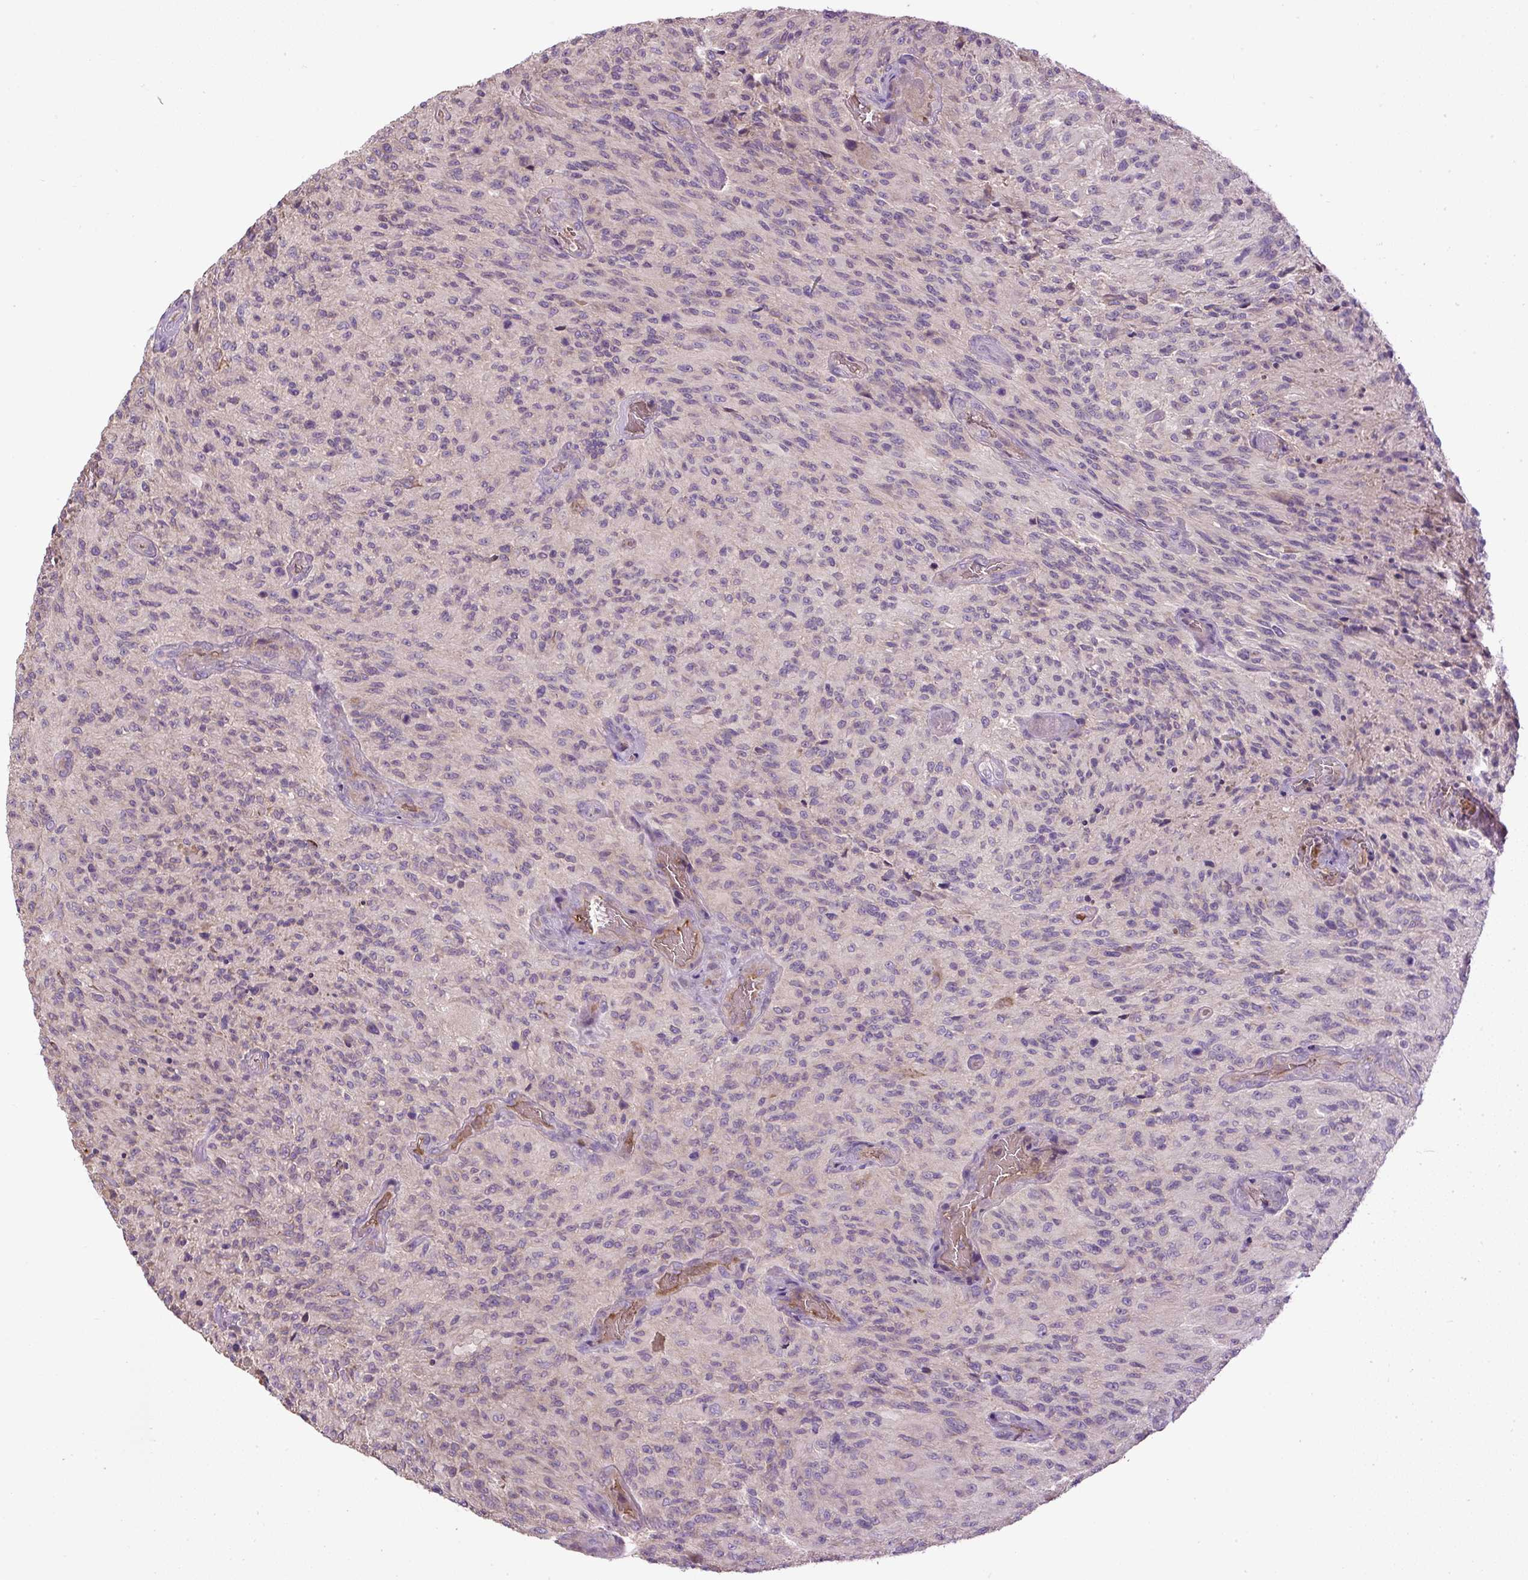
{"staining": {"intensity": "negative", "quantity": "none", "location": "none"}, "tissue": "glioma", "cell_type": "Tumor cells", "image_type": "cancer", "snomed": [{"axis": "morphology", "description": "Normal tissue, NOS"}, {"axis": "morphology", "description": "Glioma, malignant, High grade"}, {"axis": "topography", "description": "Cerebral cortex"}], "caption": "High-grade glioma (malignant) was stained to show a protein in brown. There is no significant expression in tumor cells. (Stains: DAB immunohistochemistry with hematoxylin counter stain, Microscopy: brightfield microscopy at high magnification).", "gene": "CXCL13", "patient": {"sex": "male", "age": 56}}